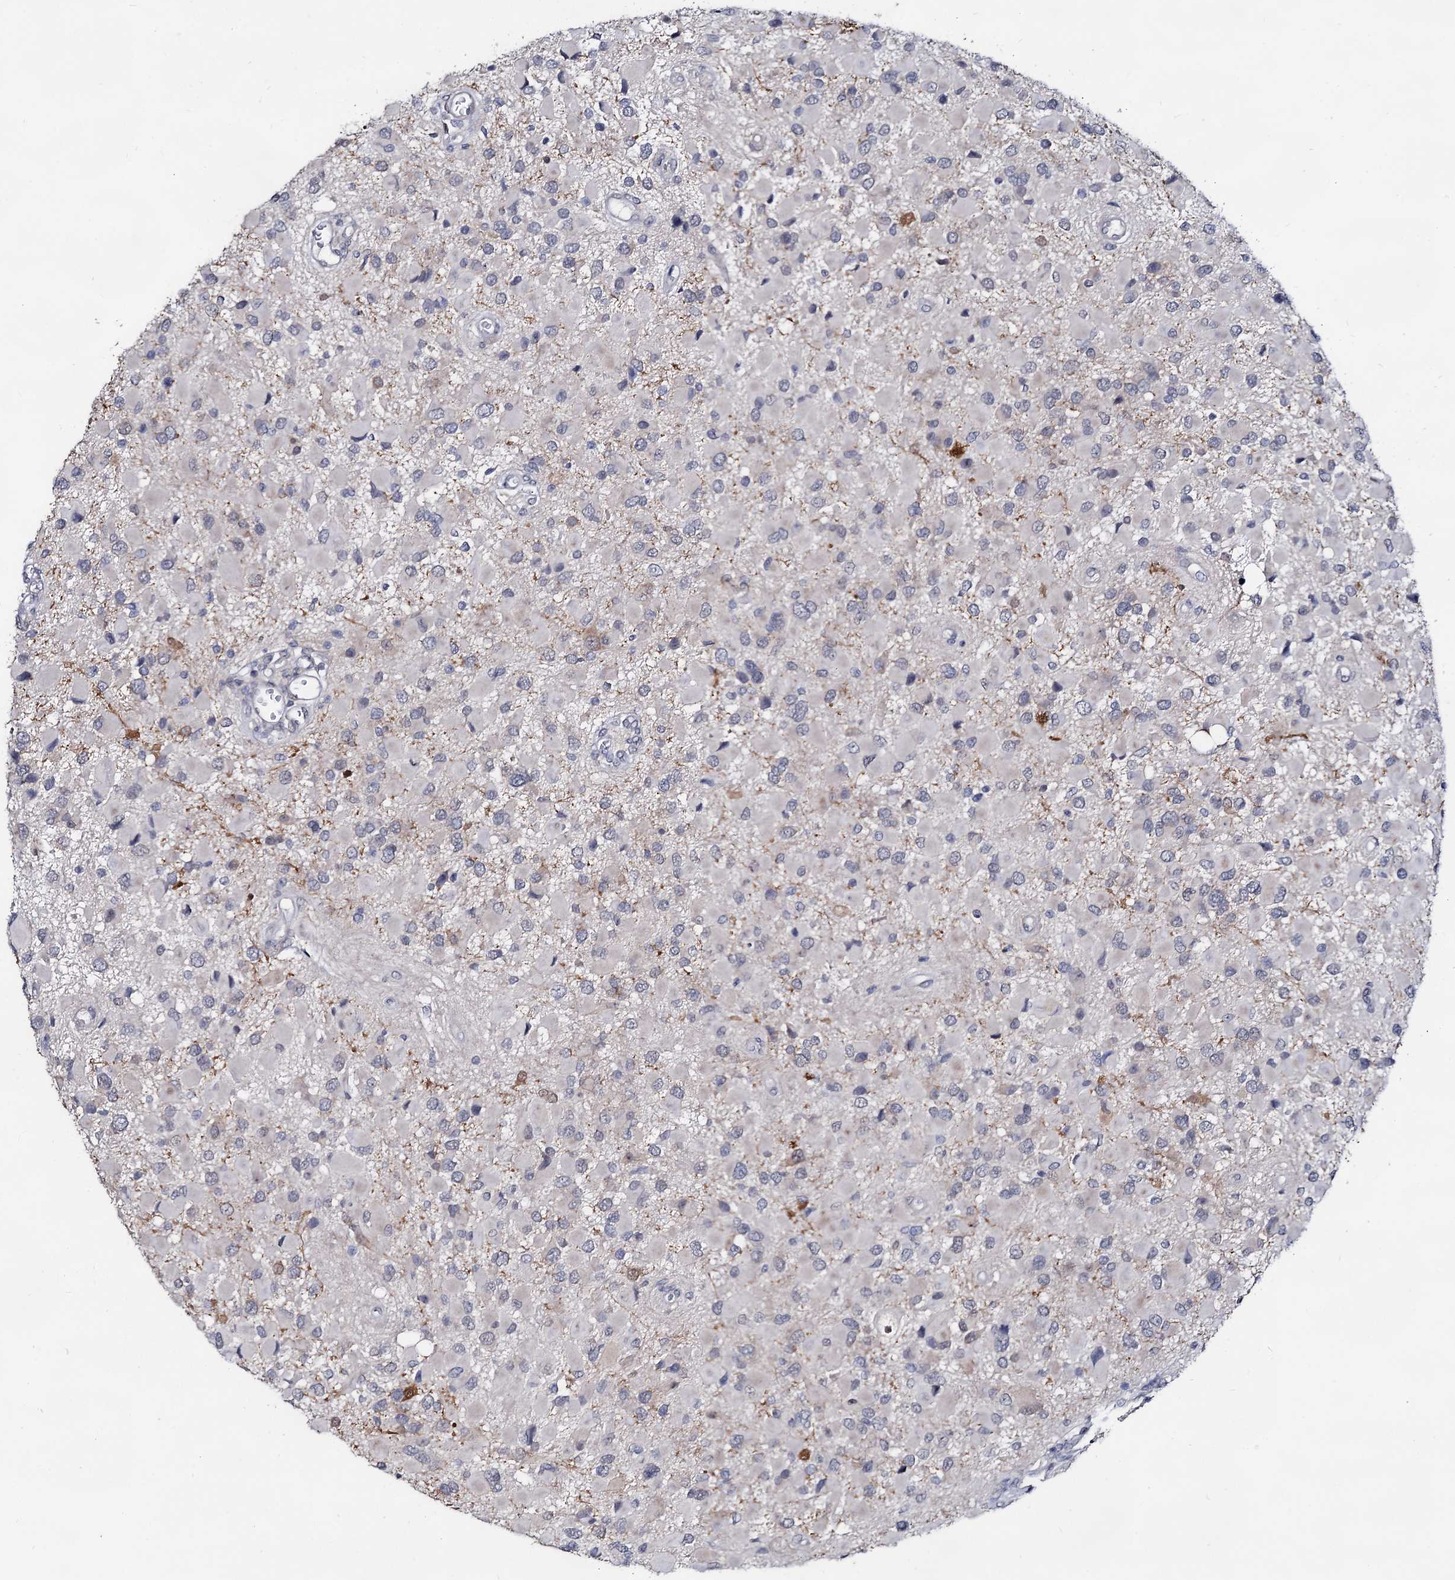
{"staining": {"intensity": "negative", "quantity": "none", "location": "none"}, "tissue": "glioma", "cell_type": "Tumor cells", "image_type": "cancer", "snomed": [{"axis": "morphology", "description": "Glioma, malignant, High grade"}, {"axis": "topography", "description": "Brain"}], "caption": "Protein analysis of high-grade glioma (malignant) shows no significant expression in tumor cells.", "gene": "CAPRIN2", "patient": {"sex": "male", "age": 53}}